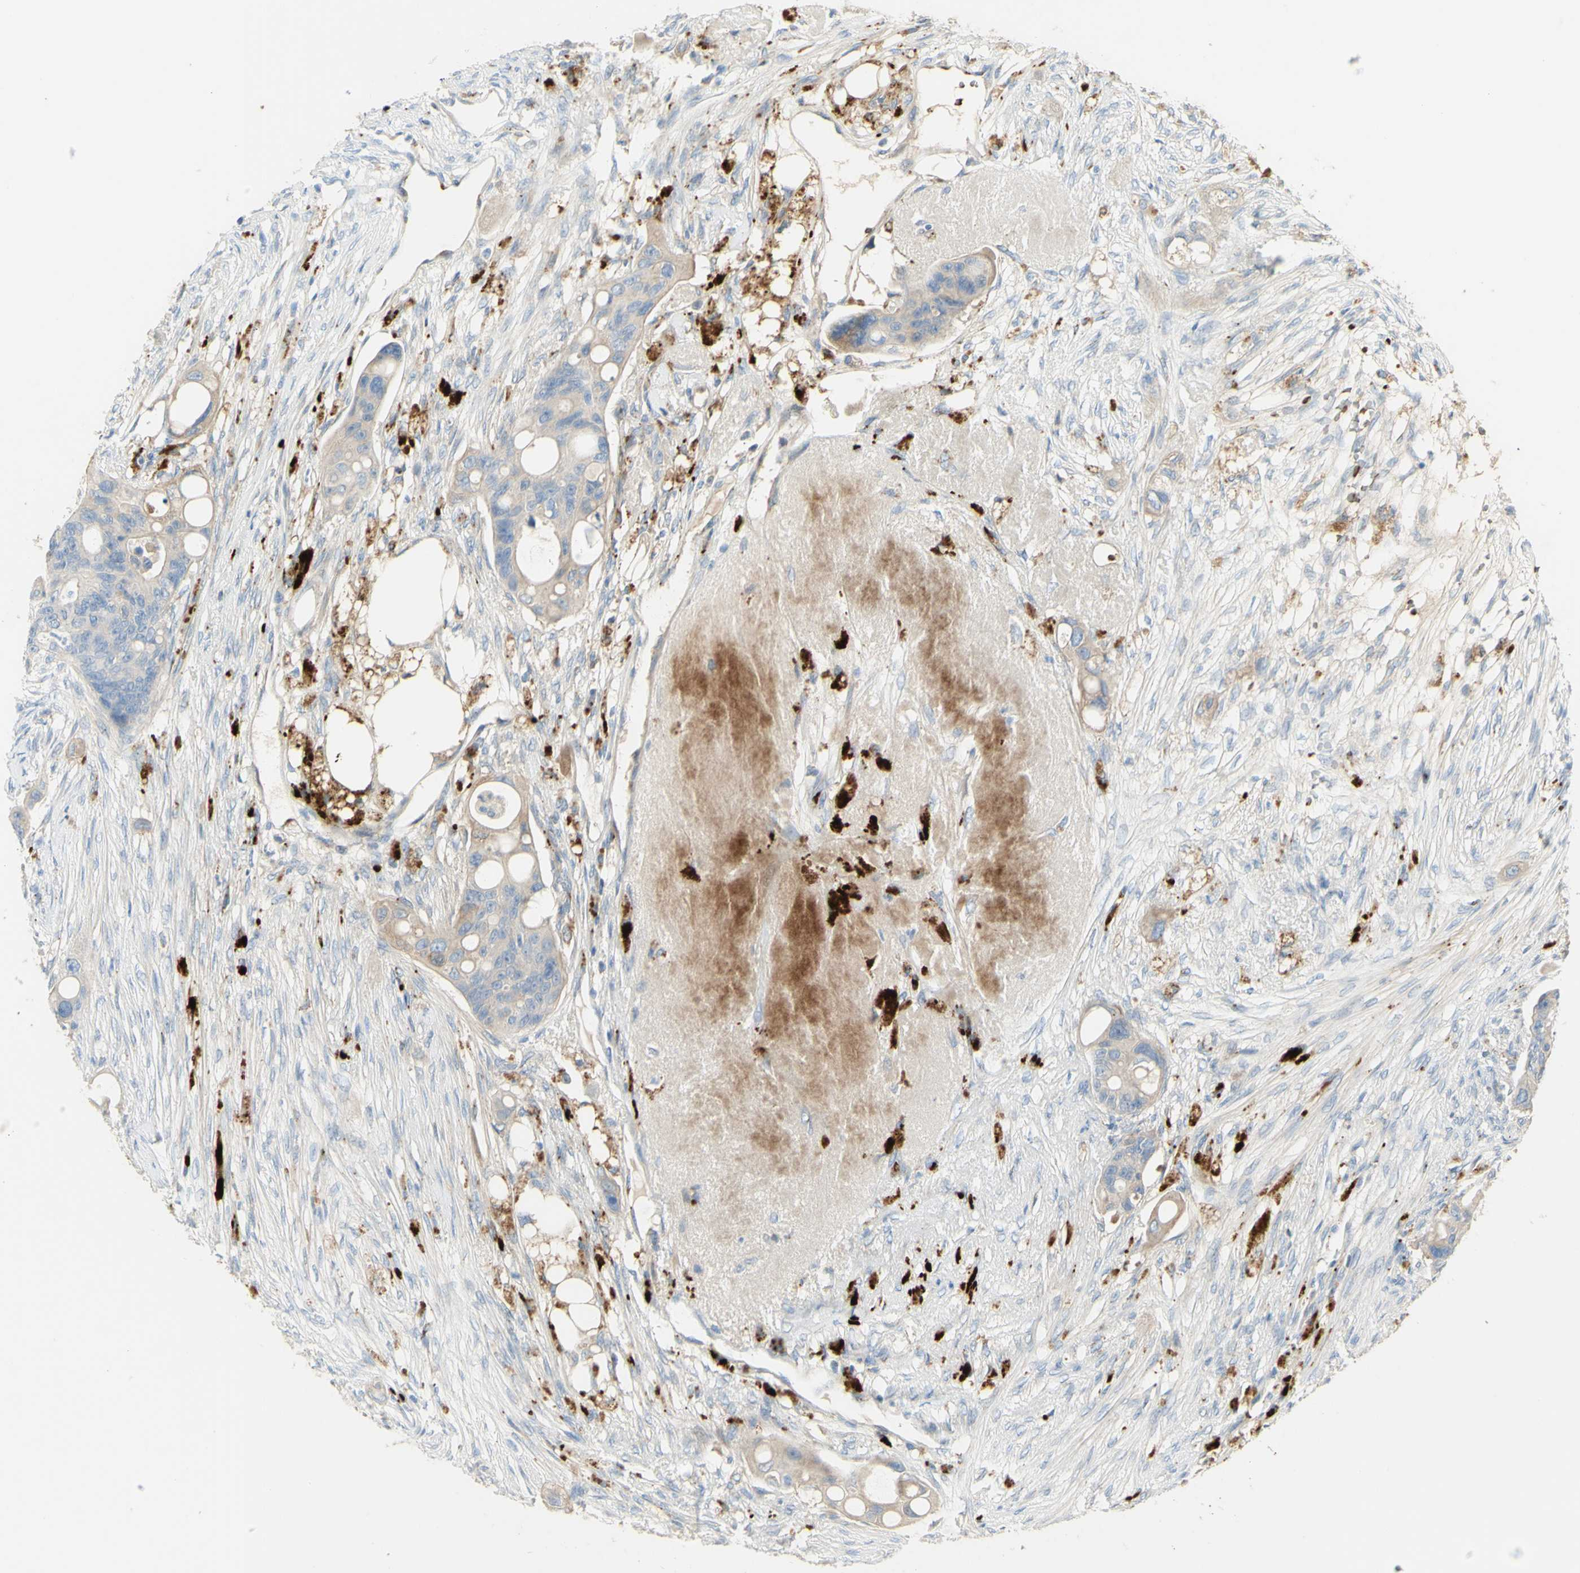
{"staining": {"intensity": "weak", "quantity": "<25%", "location": "cytoplasmic/membranous"}, "tissue": "colorectal cancer", "cell_type": "Tumor cells", "image_type": "cancer", "snomed": [{"axis": "morphology", "description": "Adenocarcinoma, NOS"}, {"axis": "topography", "description": "Colon"}], "caption": "Immunohistochemistry photomicrograph of neoplastic tissue: colorectal cancer stained with DAB (3,3'-diaminobenzidine) demonstrates no significant protein expression in tumor cells. Brightfield microscopy of immunohistochemistry stained with DAB (brown) and hematoxylin (blue), captured at high magnification.", "gene": "GAN", "patient": {"sex": "female", "age": 57}}